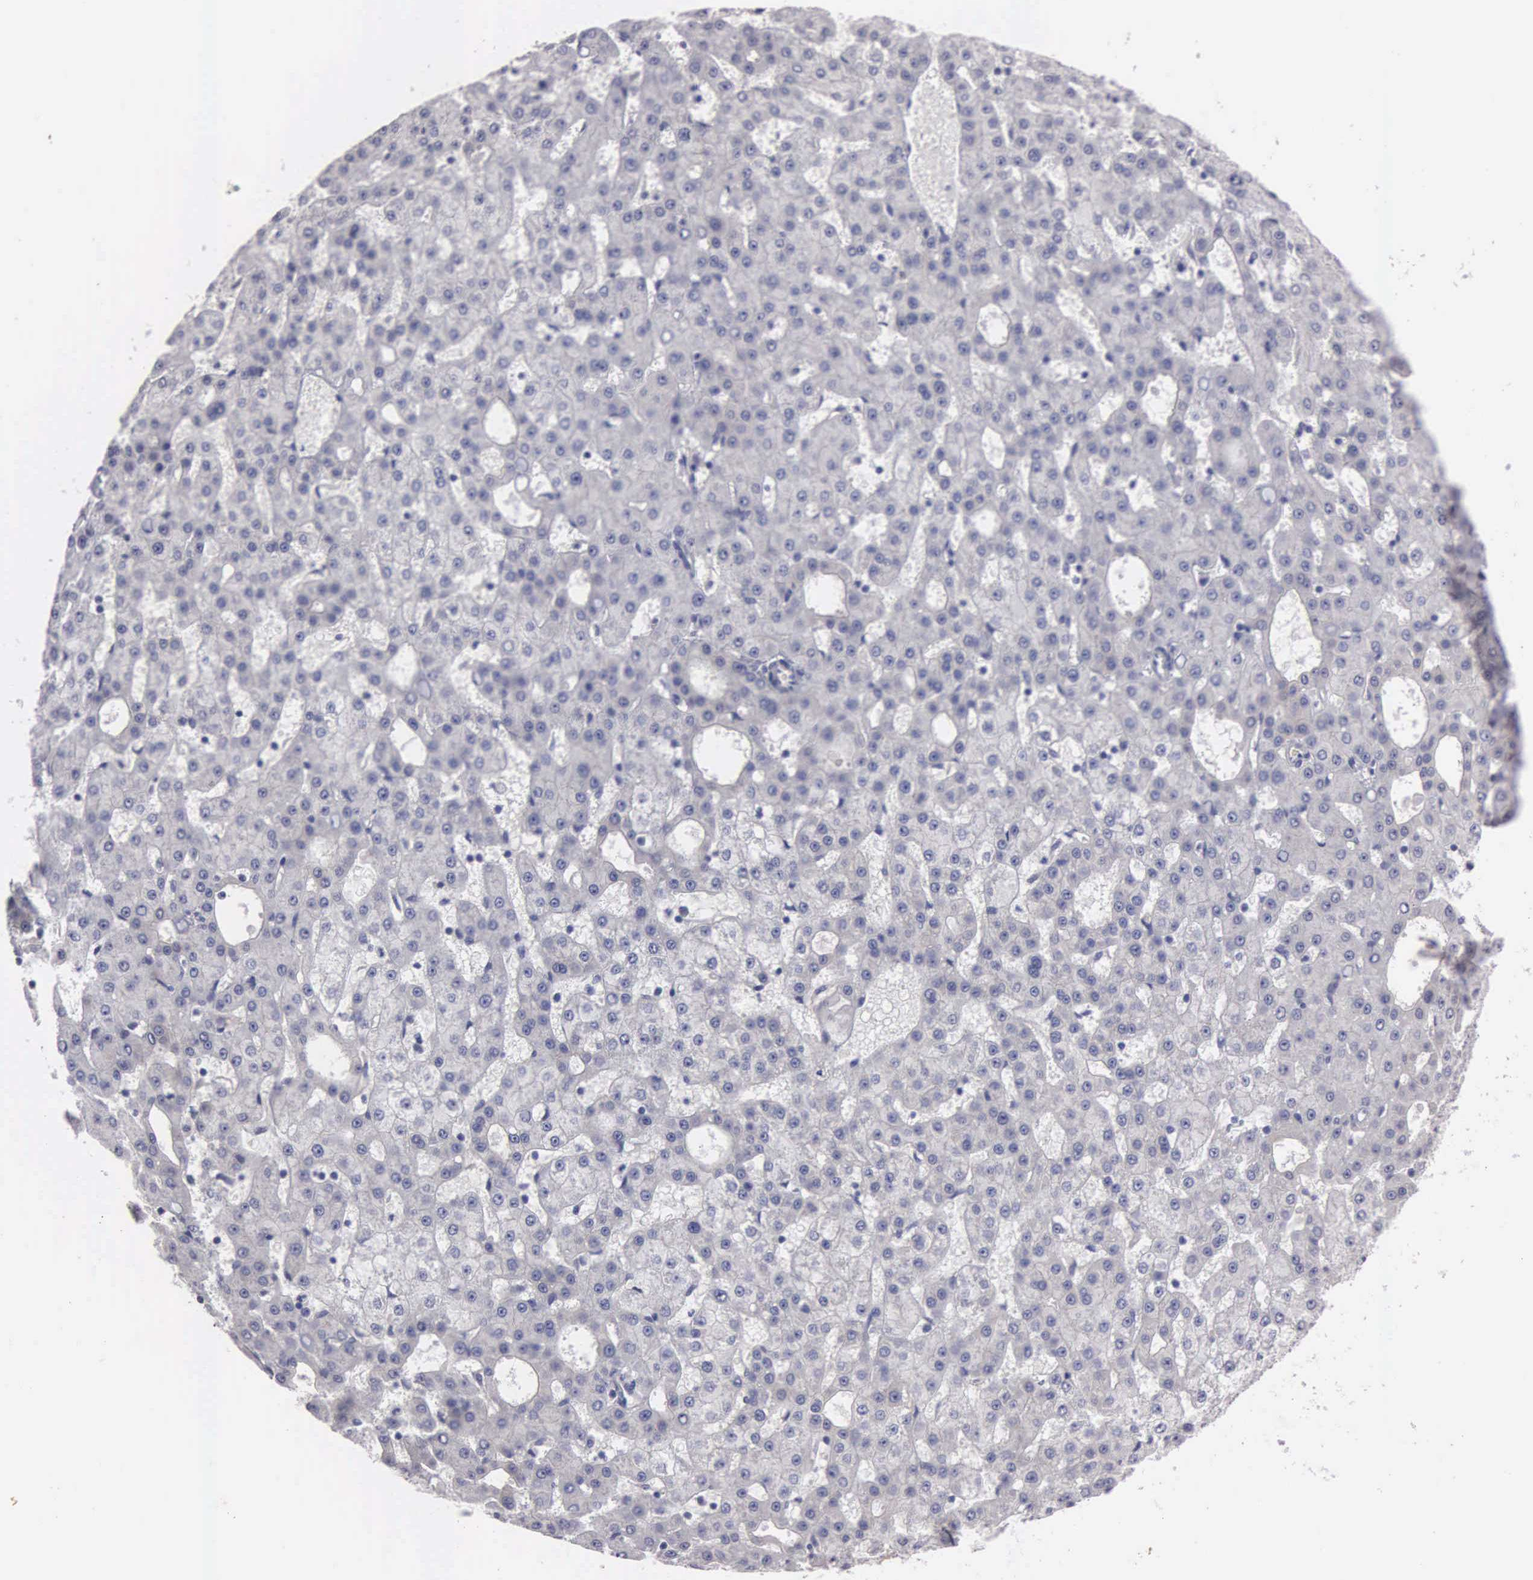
{"staining": {"intensity": "negative", "quantity": "none", "location": "none"}, "tissue": "liver cancer", "cell_type": "Tumor cells", "image_type": "cancer", "snomed": [{"axis": "morphology", "description": "Carcinoma, Hepatocellular, NOS"}, {"axis": "topography", "description": "Liver"}], "caption": "Tumor cells are negative for protein expression in human liver cancer.", "gene": "CEP170B", "patient": {"sex": "male", "age": 47}}